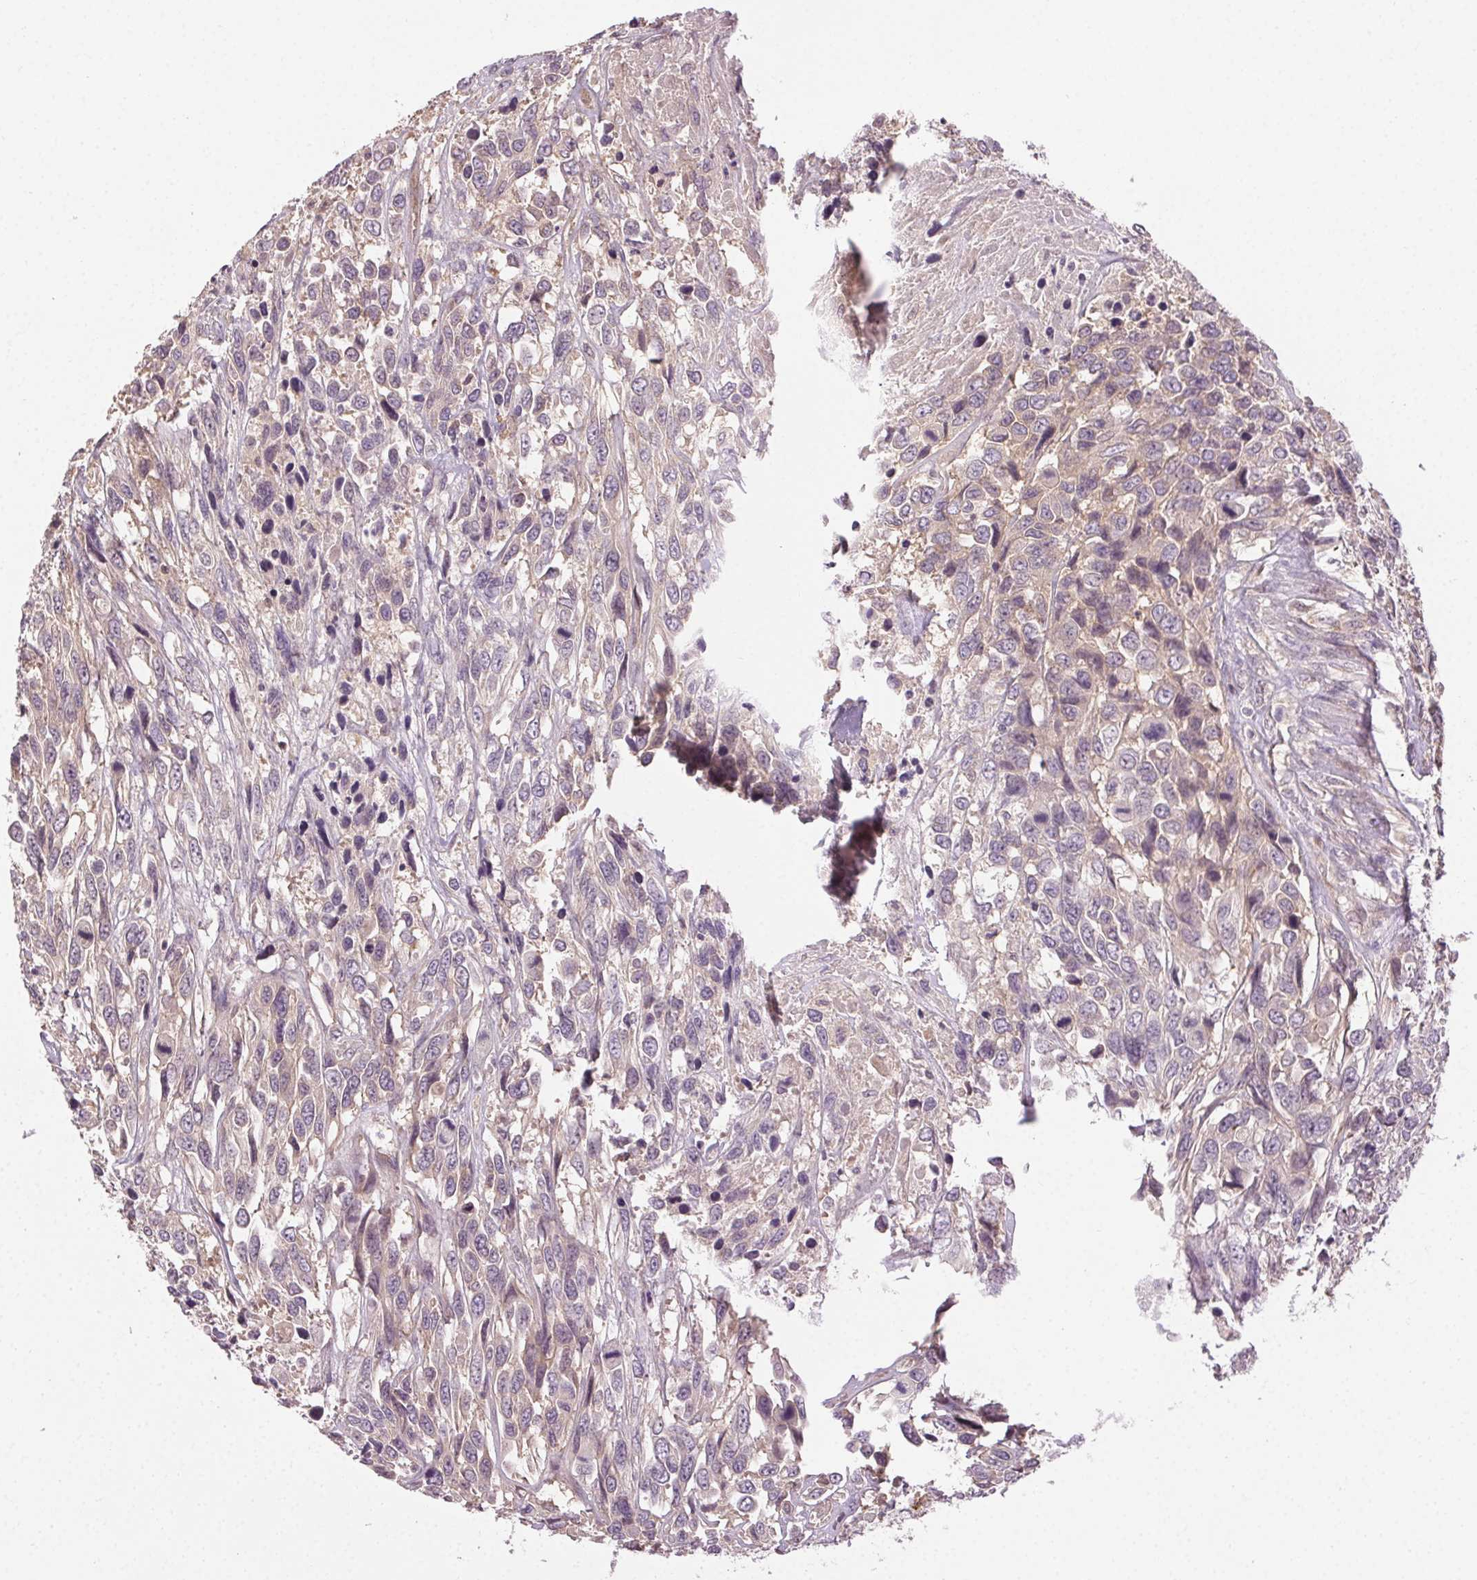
{"staining": {"intensity": "weak", "quantity": "<25%", "location": "cytoplasmic/membranous"}, "tissue": "urothelial cancer", "cell_type": "Tumor cells", "image_type": "cancer", "snomed": [{"axis": "morphology", "description": "Urothelial carcinoma, High grade"}, {"axis": "topography", "description": "Urinary bladder"}], "caption": "An image of human high-grade urothelial carcinoma is negative for staining in tumor cells.", "gene": "ATP1B3", "patient": {"sex": "female", "age": 70}}